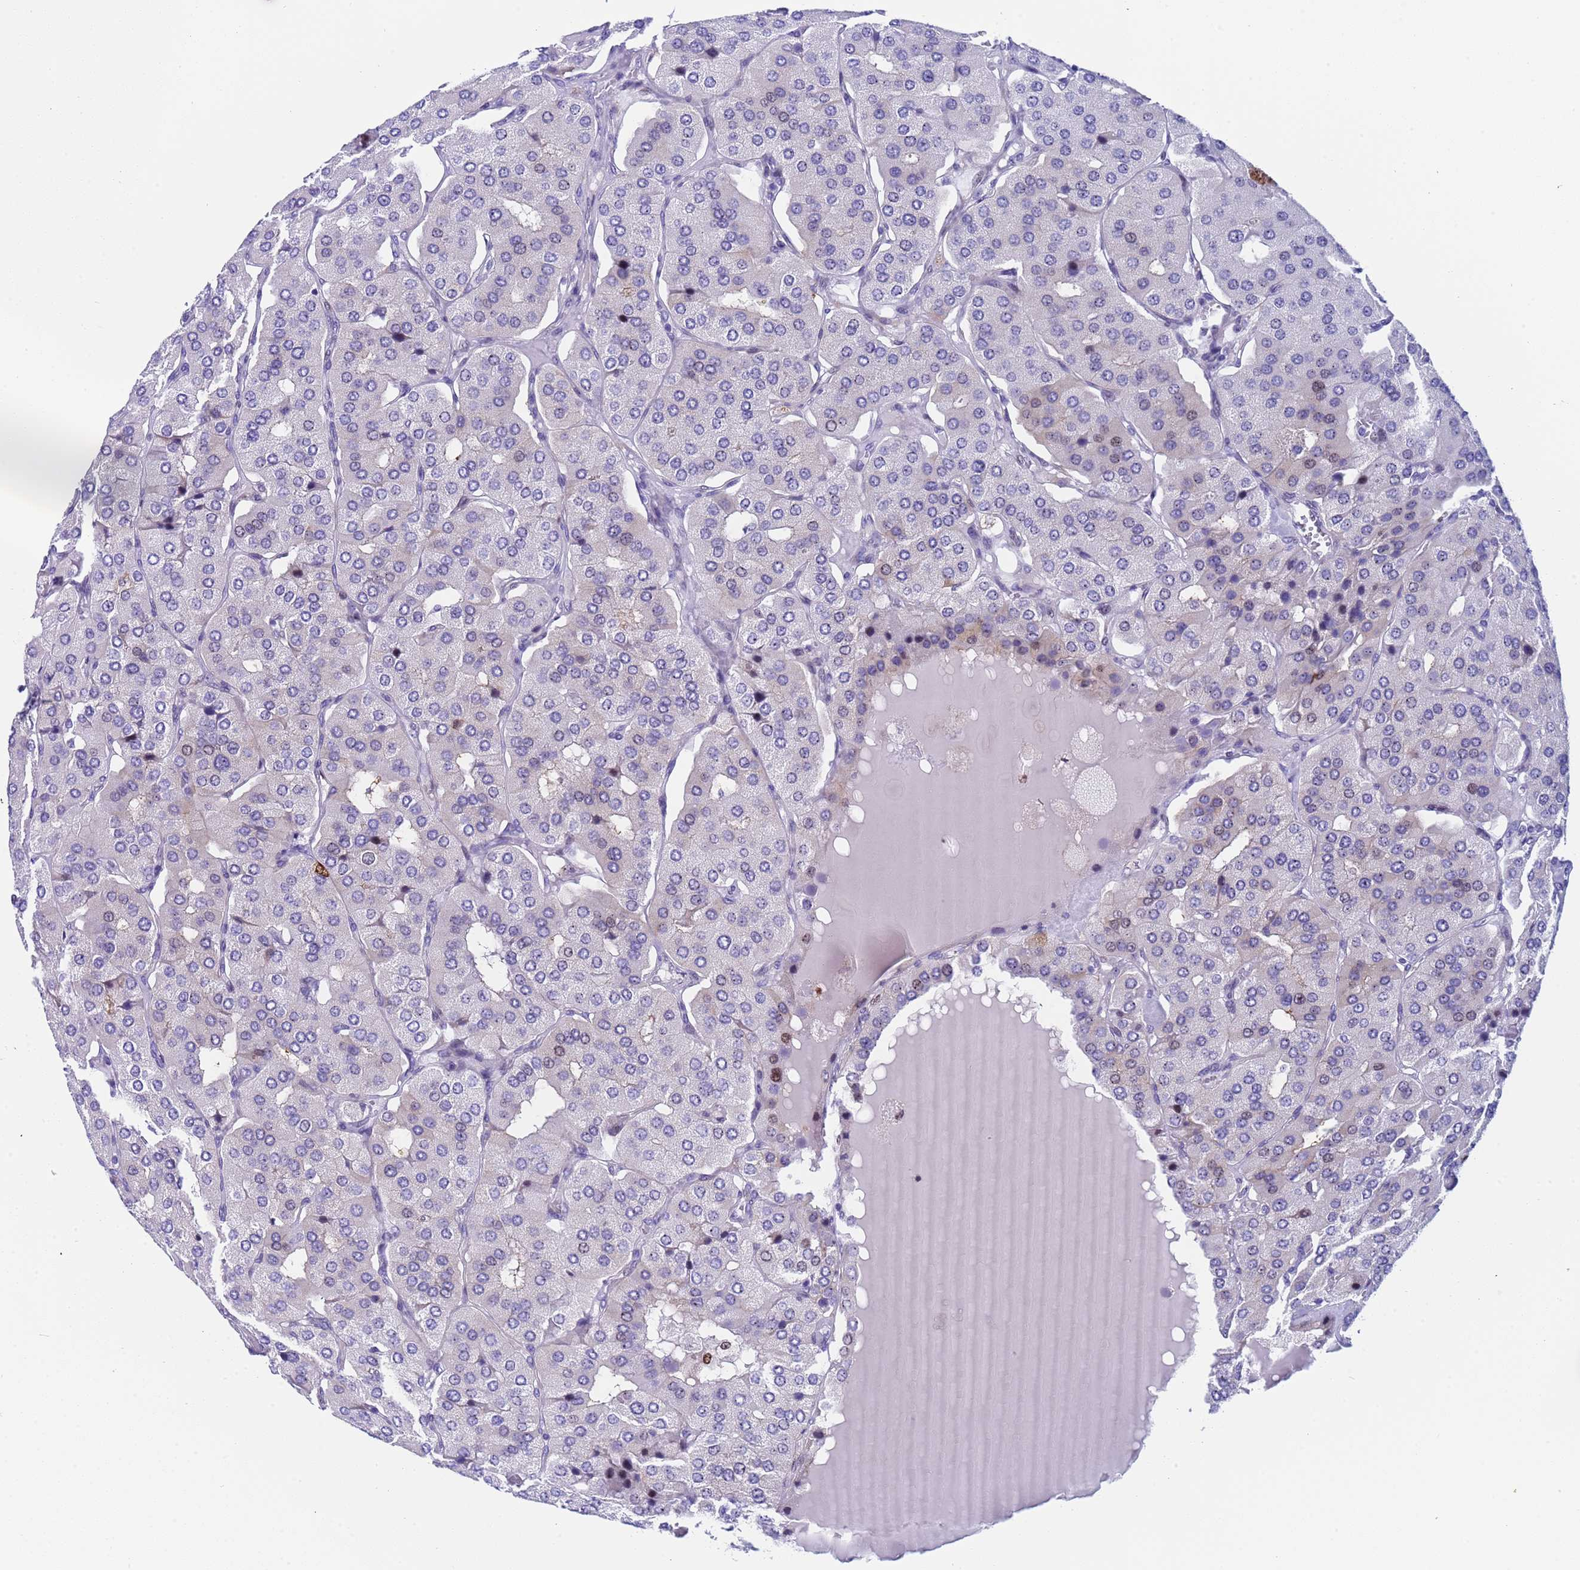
{"staining": {"intensity": "weak", "quantity": "<25%", "location": "nuclear"}, "tissue": "parathyroid gland", "cell_type": "Glandular cells", "image_type": "normal", "snomed": [{"axis": "morphology", "description": "Normal tissue, NOS"}, {"axis": "morphology", "description": "Adenoma, NOS"}, {"axis": "topography", "description": "Parathyroid gland"}], "caption": "IHC photomicrograph of unremarkable human parathyroid gland stained for a protein (brown), which shows no positivity in glandular cells. (Immunohistochemistry, brightfield microscopy, high magnification).", "gene": "POP5", "patient": {"sex": "female", "age": 86}}